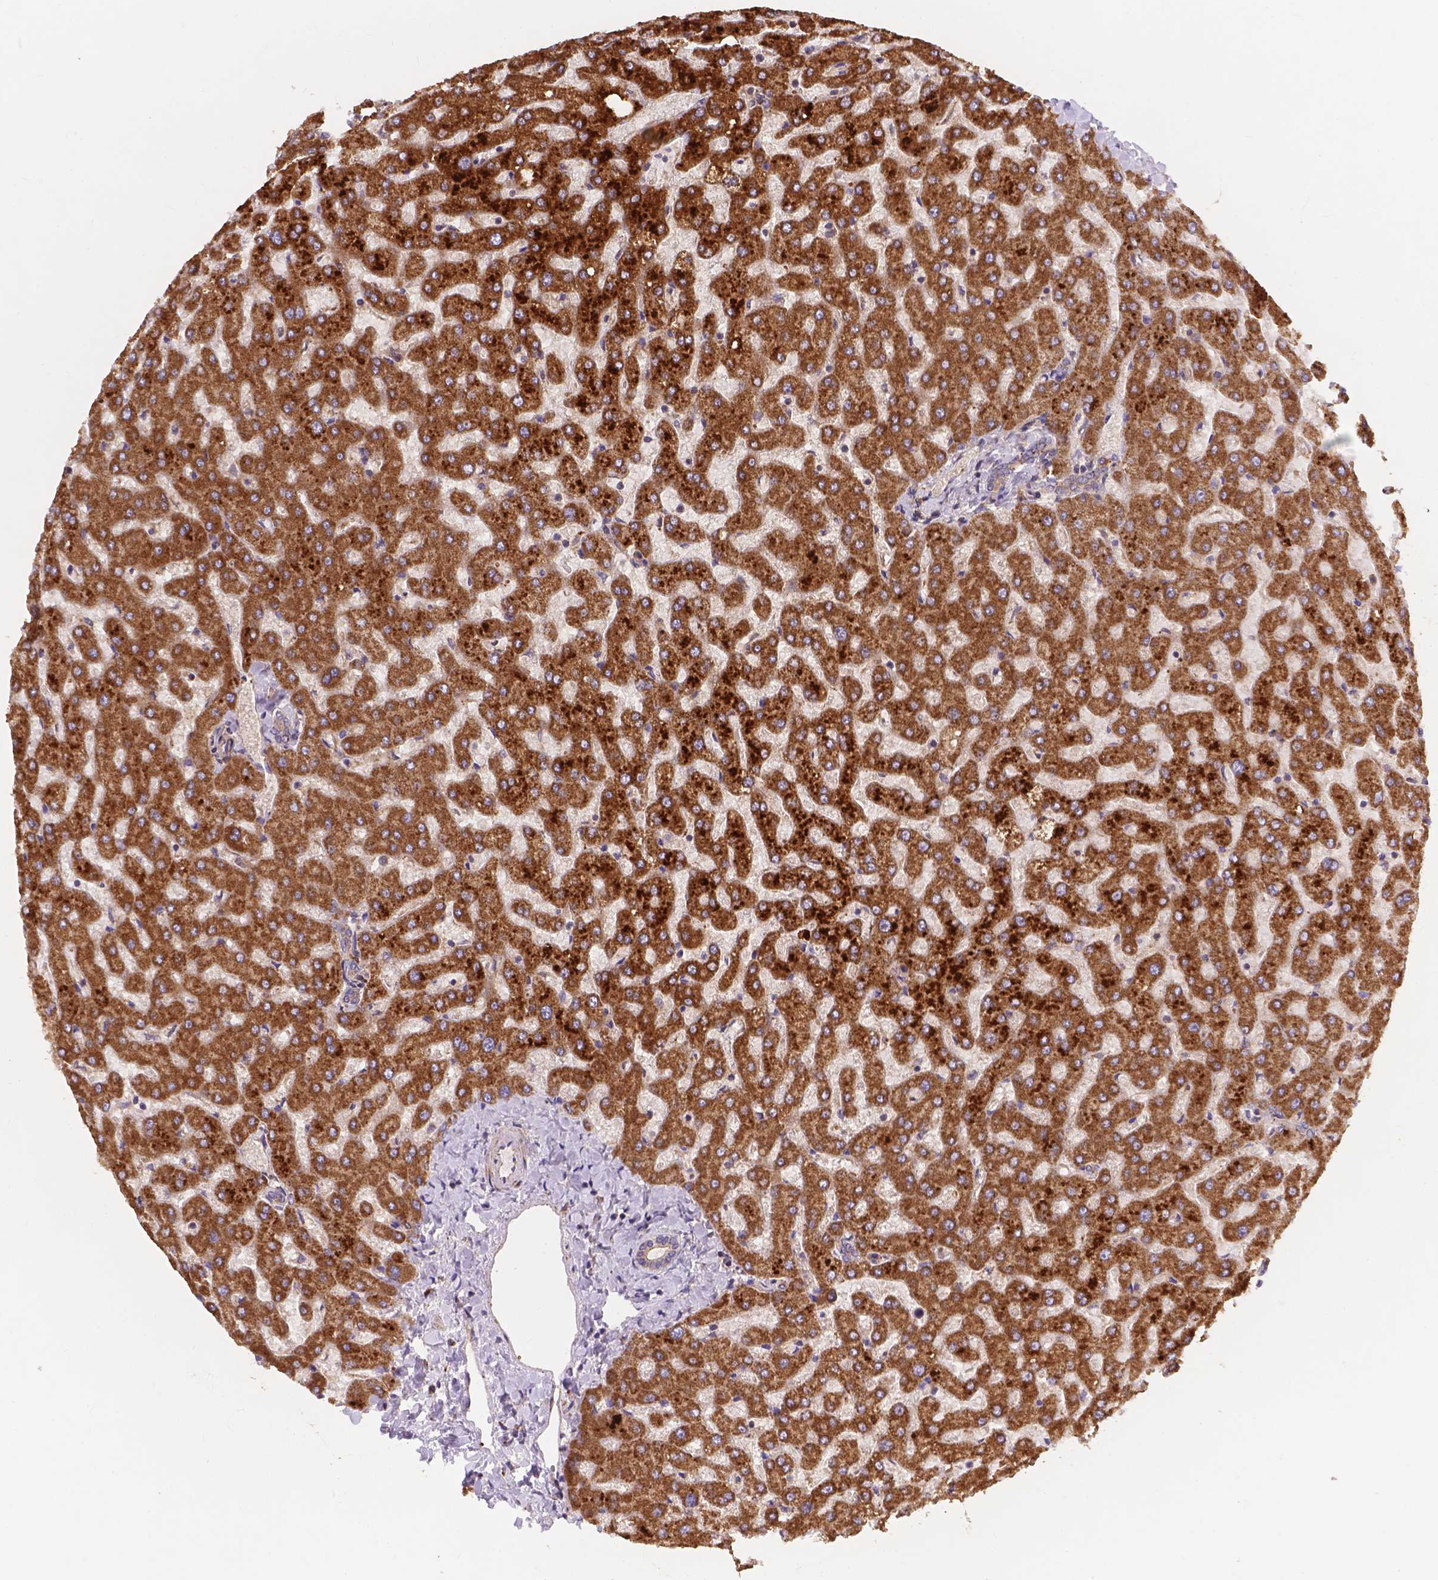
{"staining": {"intensity": "weak", "quantity": "25%-75%", "location": "cytoplasmic/membranous"}, "tissue": "liver", "cell_type": "Cholangiocytes", "image_type": "normal", "snomed": [{"axis": "morphology", "description": "Normal tissue, NOS"}, {"axis": "topography", "description": "Liver"}], "caption": "Immunohistochemistry (IHC) (DAB) staining of normal liver displays weak cytoplasmic/membranous protein expression in approximately 25%-75% of cholangiocytes.", "gene": "AK3", "patient": {"sex": "female", "age": 50}}